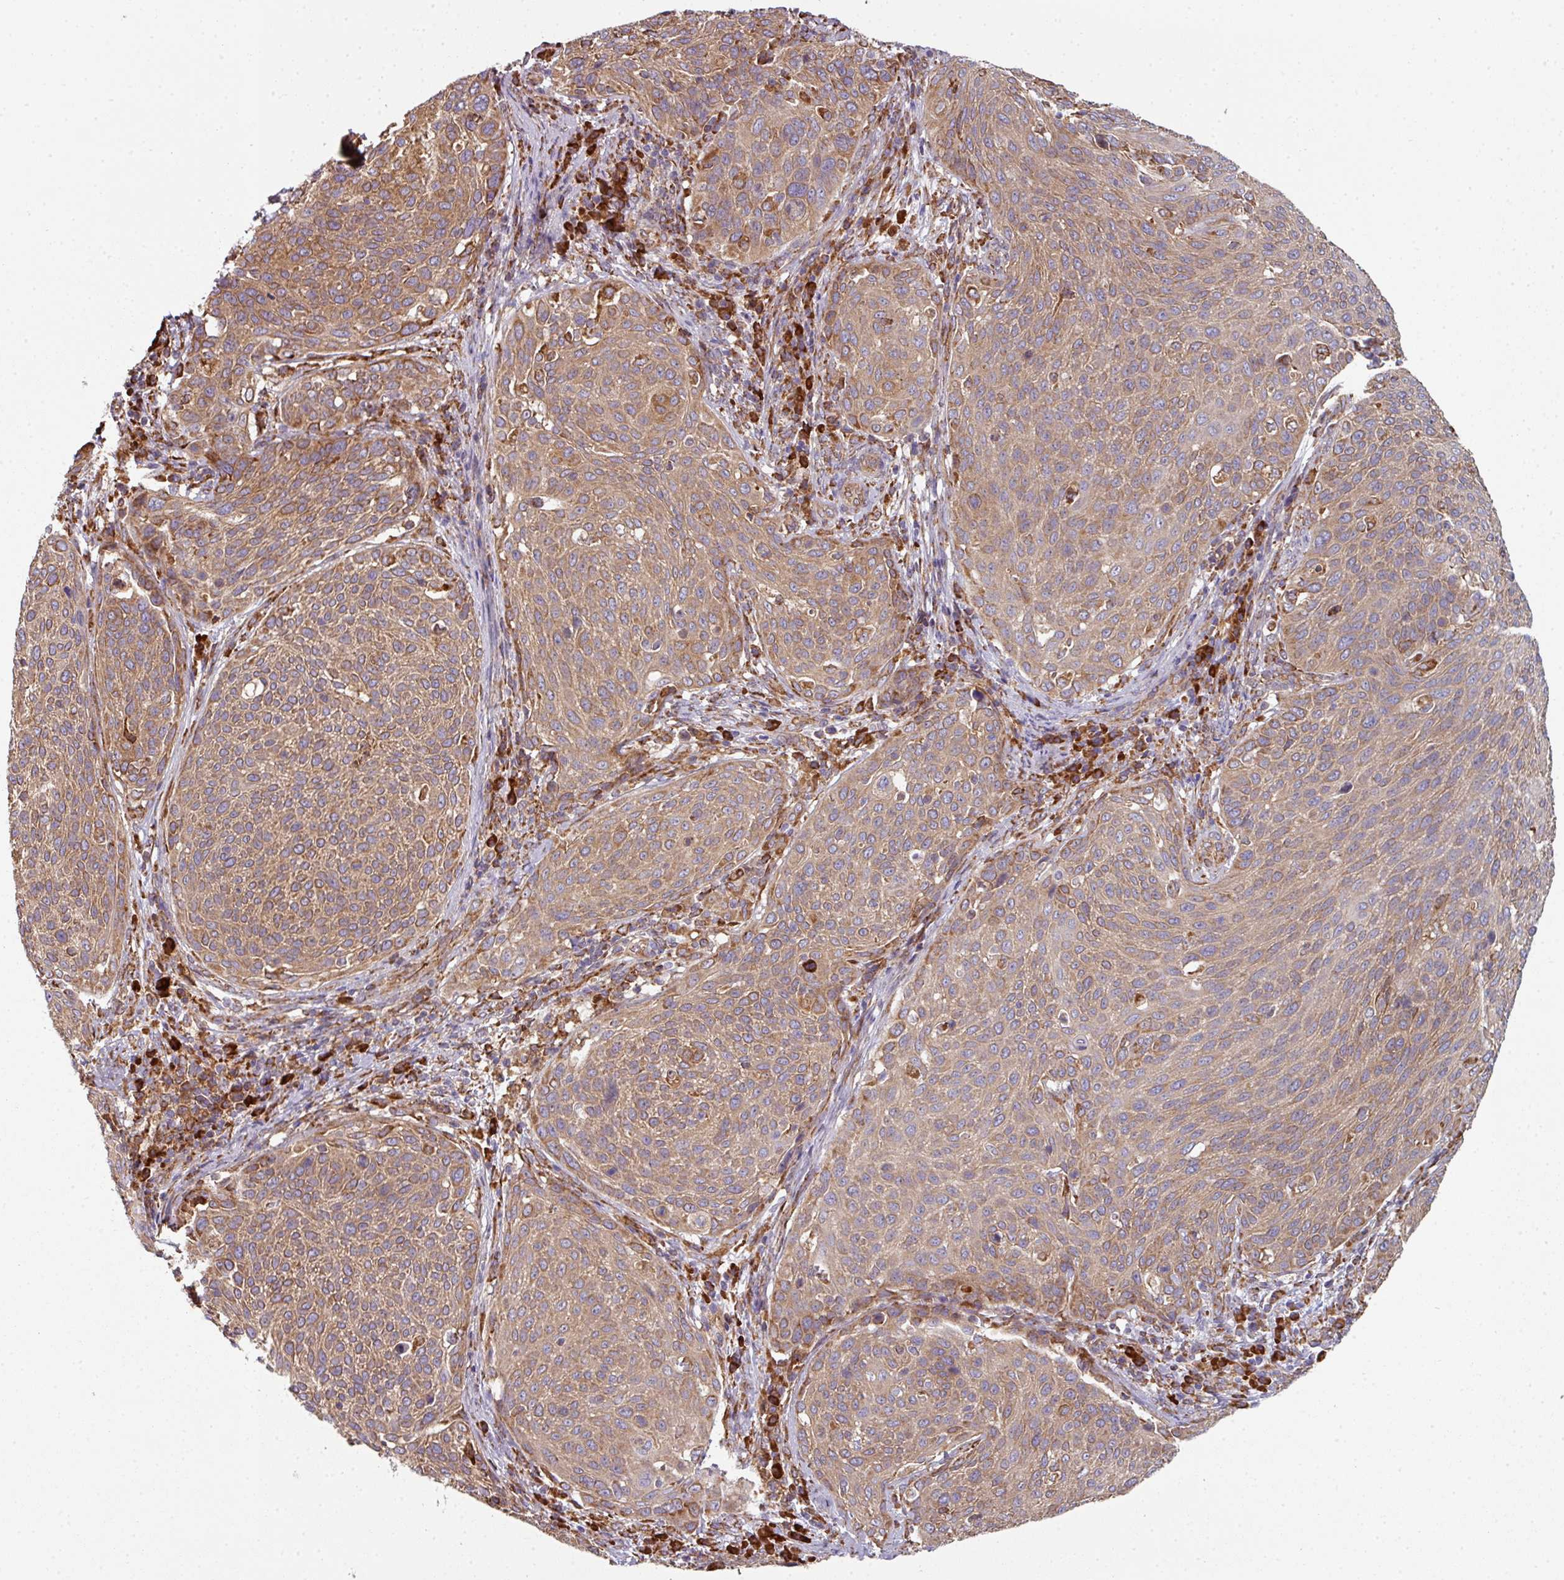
{"staining": {"intensity": "moderate", "quantity": ">75%", "location": "cytoplasmic/membranous"}, "tissue": "cervical cancer", "cell_type": "Tumor cells", "image_type": "cancer", "snomed": [{"axis": "morphology", "description": "Squamous cell carcinoma, NOS"}, {"axis": "topography", "description": "Cervix"}], "caption": "An IHC image of tumor tissue is shown. Protein staining in brown shows moderate cytoplasmic/membranous positivity in cervical squamous cell carcinoma within tumor cells. The staining was performed using DAB to visualize the protein expression in brown, while the nuclei were stained in blue with hematoxylin (Magnification: 20x).", "gene": "FAT4", "patient": {"sex": "female", "age": 31}}